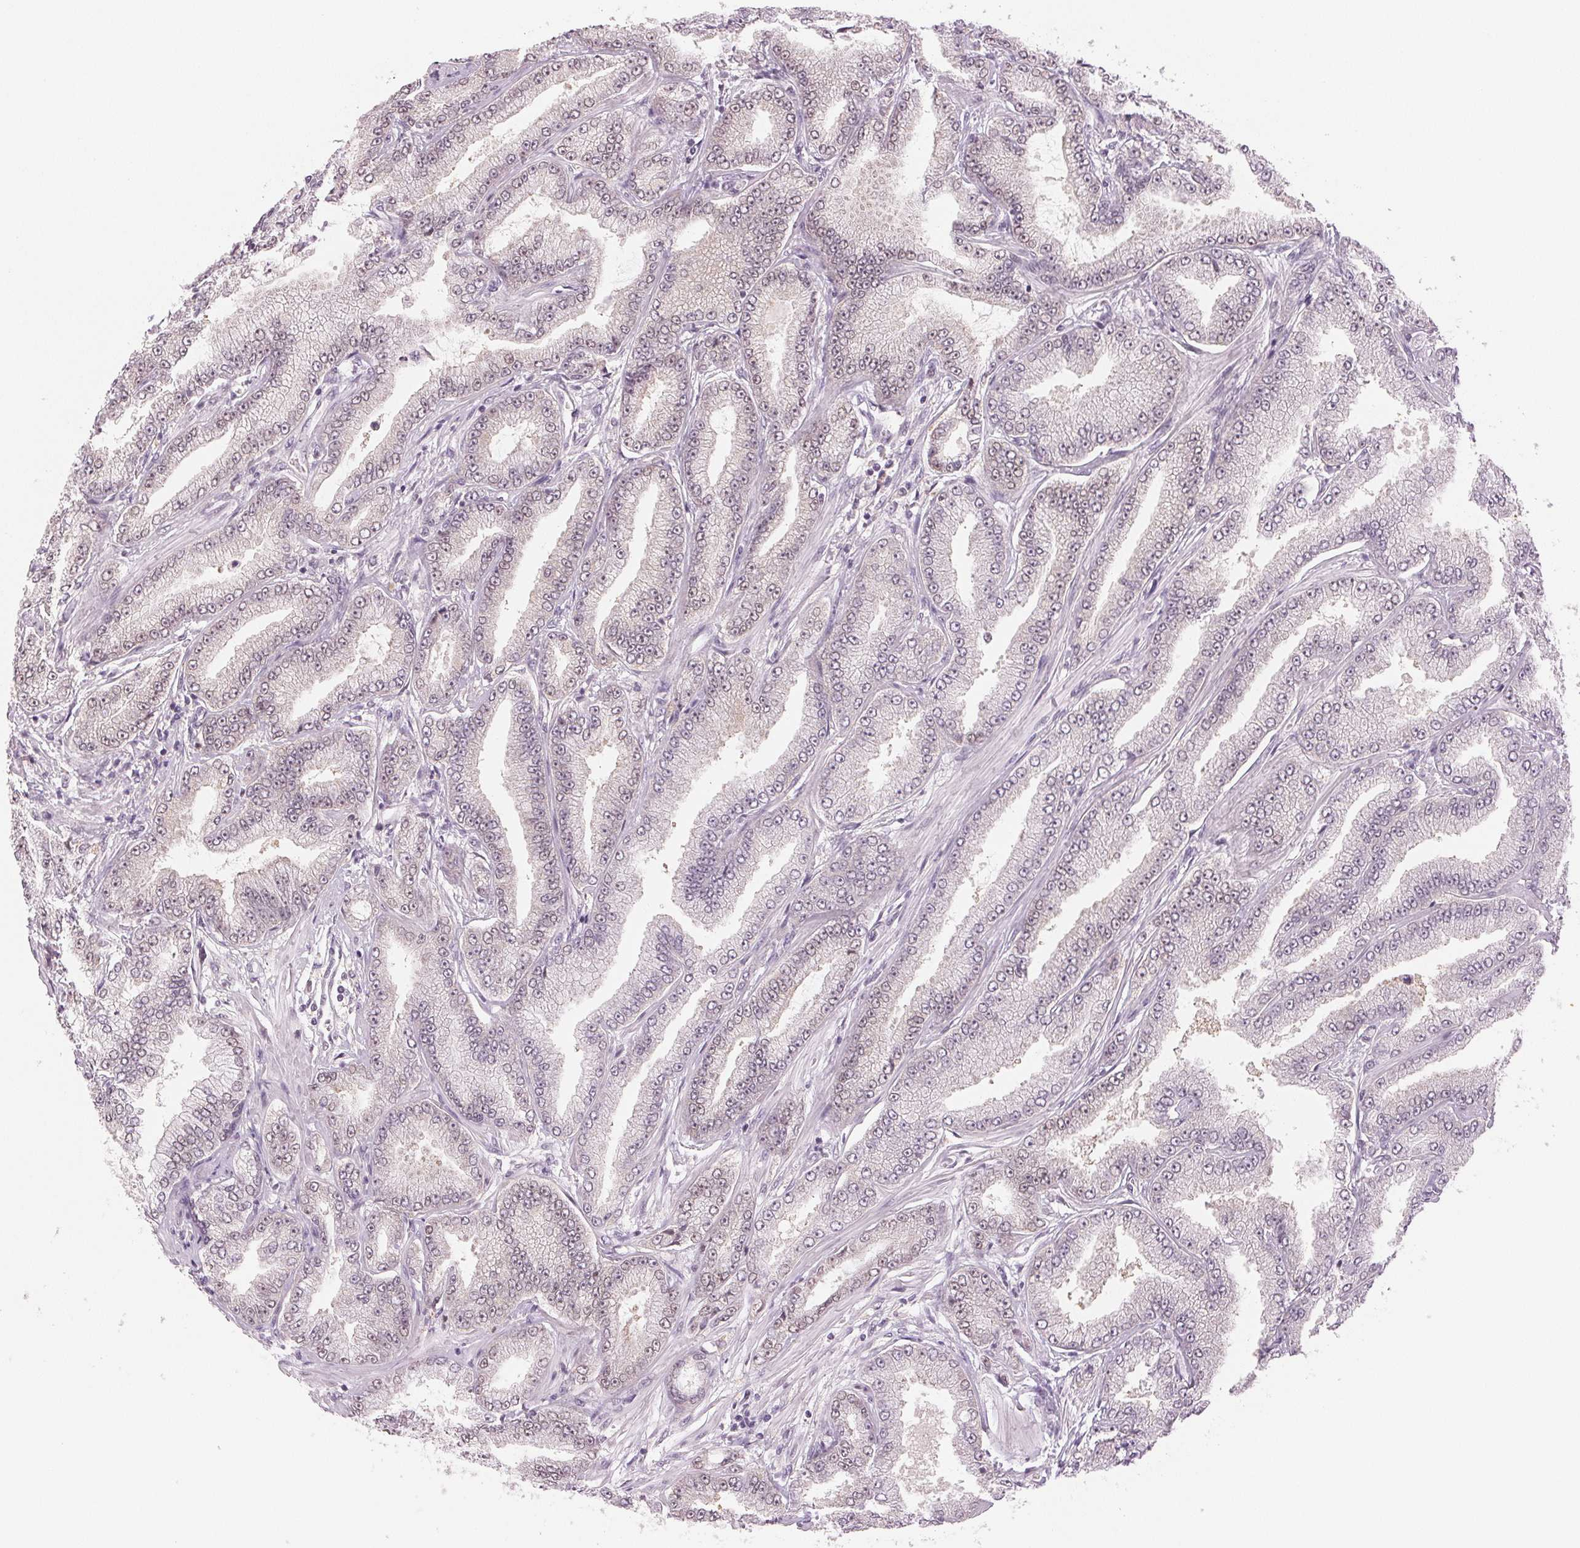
{"staining": {"intensity": "weak", "quantity": "<25%", "location": "nuclear"}, "tissue": "prostate cancer", "cell_type": "Tumor cells", "image_type": "cancer", "snomed": [{"axis": "morphology", "description": "Adenocarcinoma, Low grade"}, {"axis": "topography", "description": "Prostate"}], "caption": "A histopathology image of prostate cancer (adenocarcinoma (low-grade)) stained for a protein shows no brown staining in tumor cells. (DAB immunohistochemistry with hematoxylin counter stain).", "gene": "KPRP", "patient": {"sex": "male", "age": 55}}